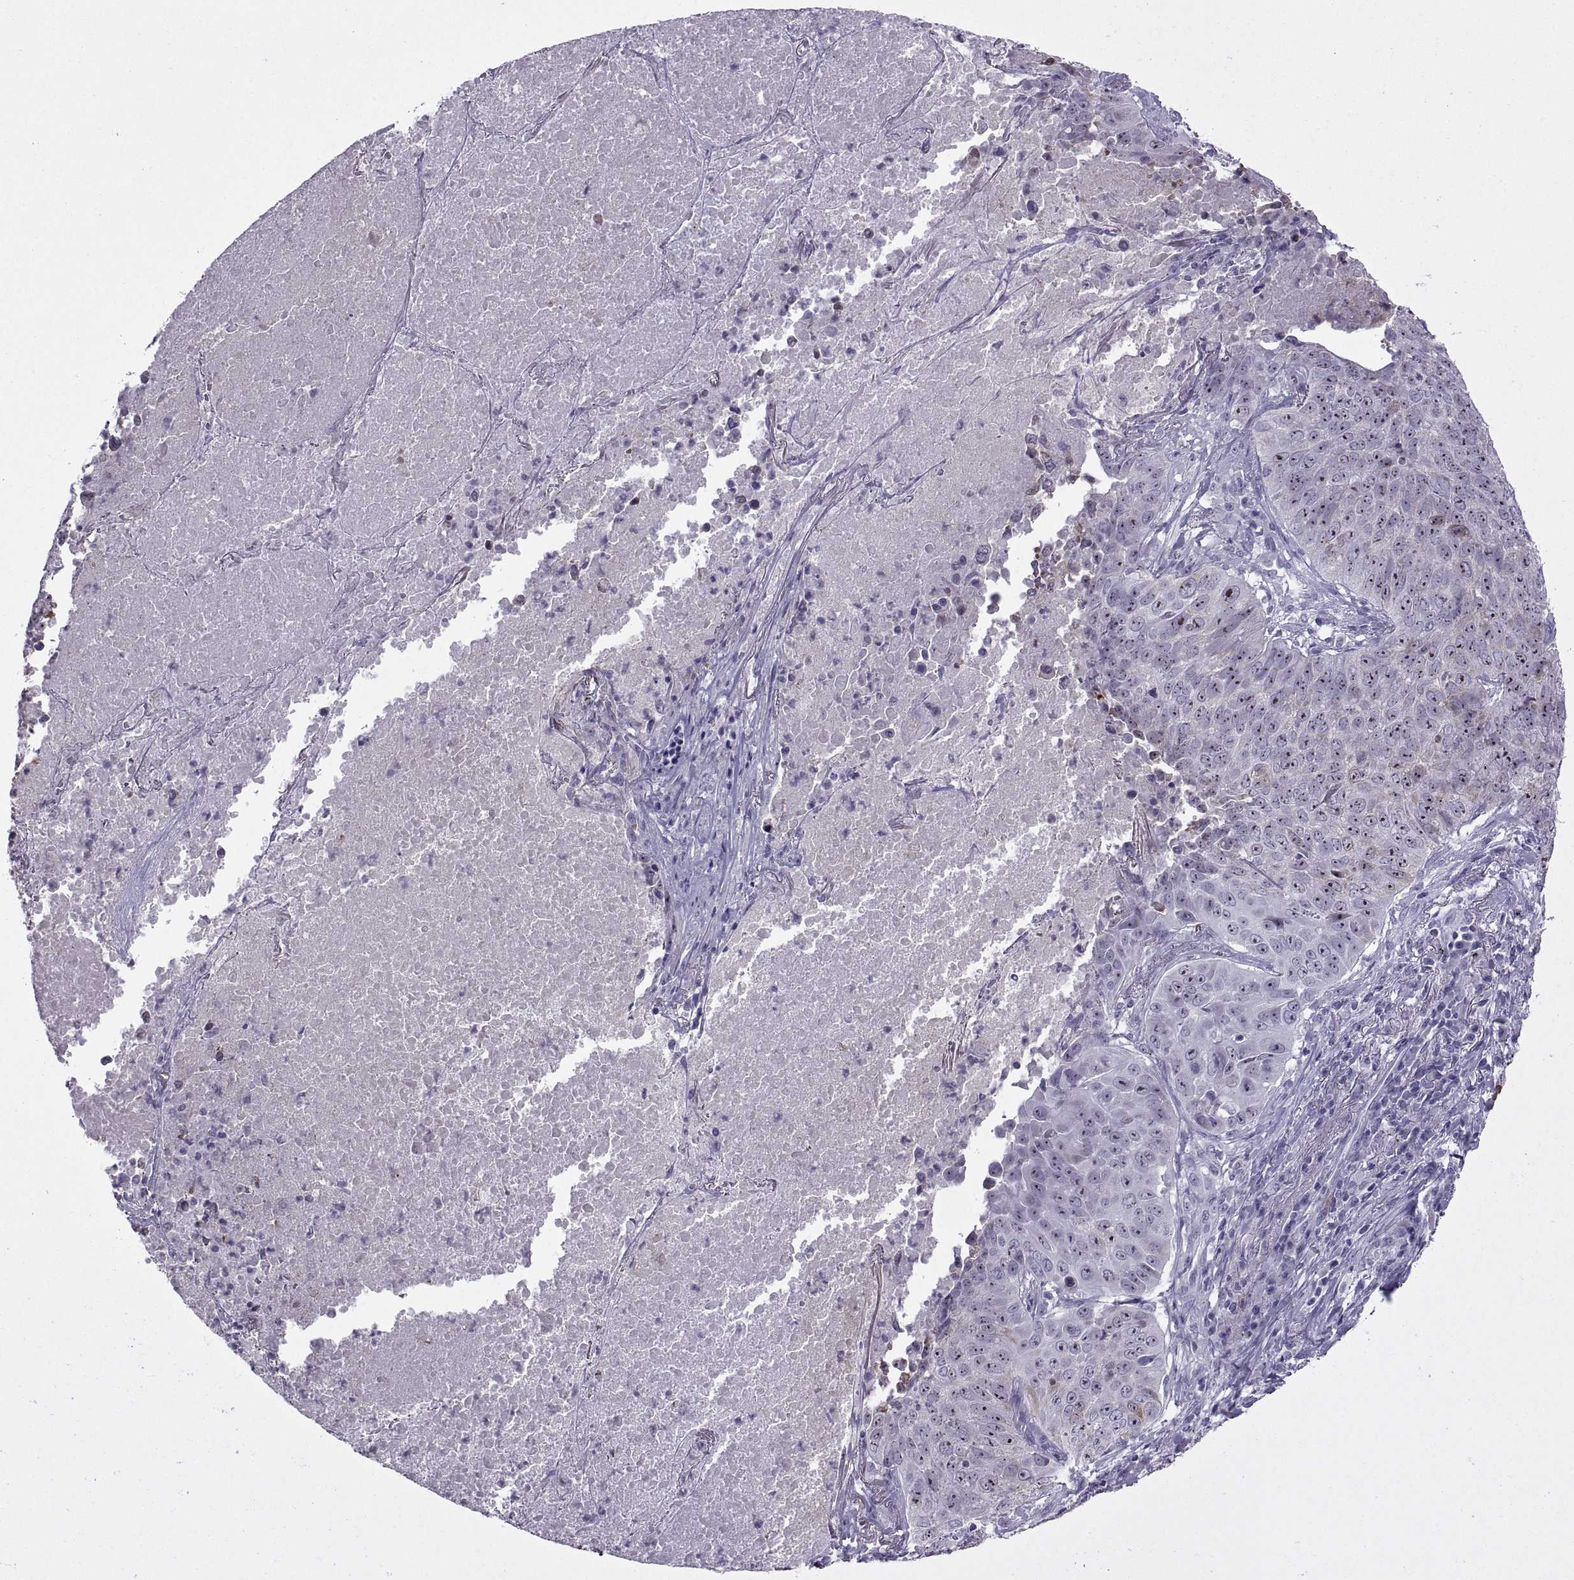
{"staining": {"intensity": "weak", "quantity": "<25%", "location": "cytoplasmic/membranous"}, "tissue": "lung cancer", "cell_type": "Tumor cells", "image_type": "cancer", "snomed": [{"axis": "morphology", "description": "Normal tissue, NOS"}, {"axis": "morphology", "description": "Squamous cell carcinoma, NOS"}, {"axis": "topography", "description": "Bronchus"}, {"axis": "topography", "description": "Lung"}], "caption": "High power microscopy image of an immunohistochemistry (IHC) micrograph of lung squamous cell carcinoma, revealing no significant positivity in tumor cells. The staining was performed using DAB to visualize the protein expression in brown, while the nuclei were stained in blue with hematoxylin (Magnification: 20x).", "gene": "ASIC2", "patient": {"sex": "male", "age": 64}}